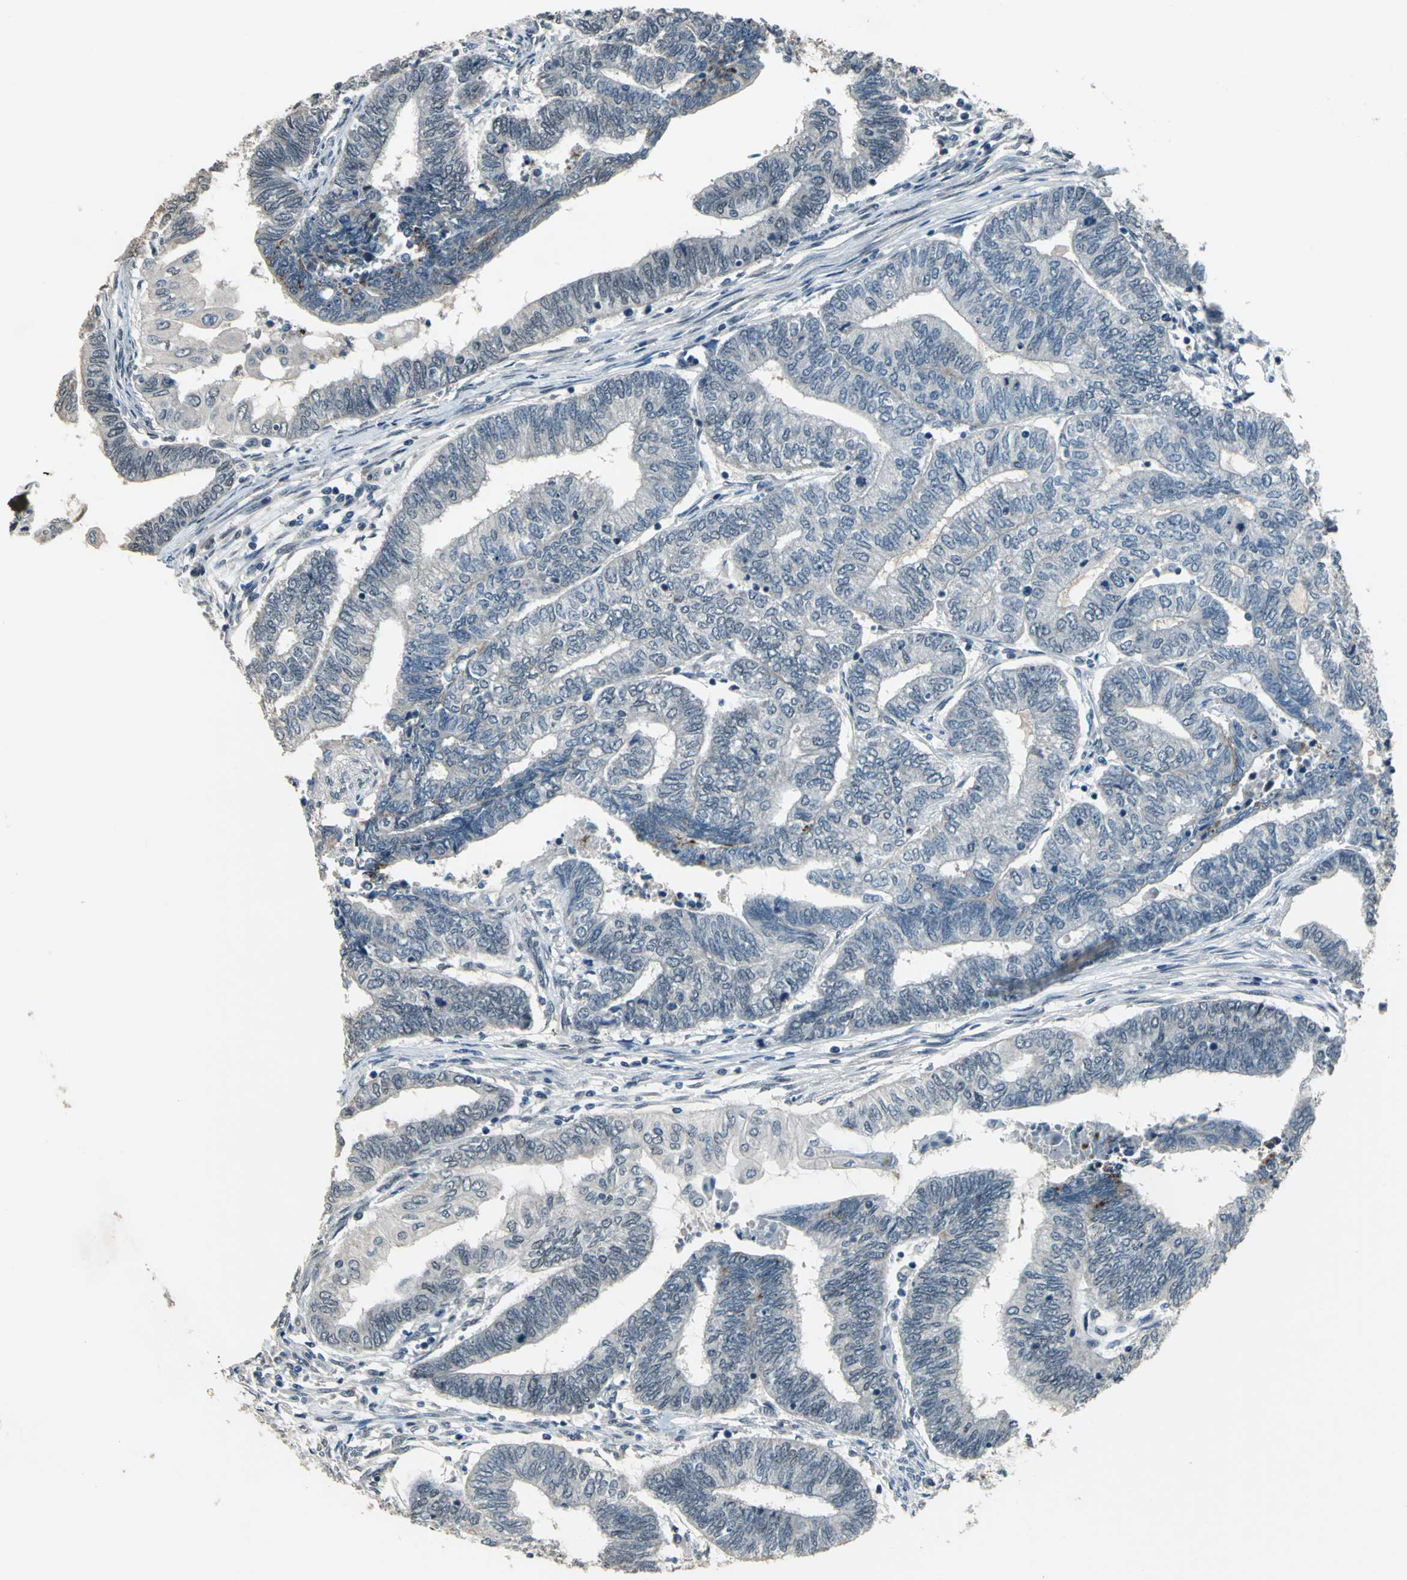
{"staining": {"intensity": "negative", "quantity": "none", "location": "none"}, "tissue": "endometrial cancer", "cell_type": "Tumor cells", "image_type": "cancer", "snomed": [{"axis": "morphology", "description": "Adenocarcinoma, NOS"}, {"axis": "topography", "description": "Uterus"}, {"axis": "topography", "description": "Endometrium"}], "caption": "This is an IHC photomicrograph of human endometrial adenocarcinoma. There is no expression in tumor cells.", "gene": "ELF2", "patient": {"sex": "female", "age": 70}}